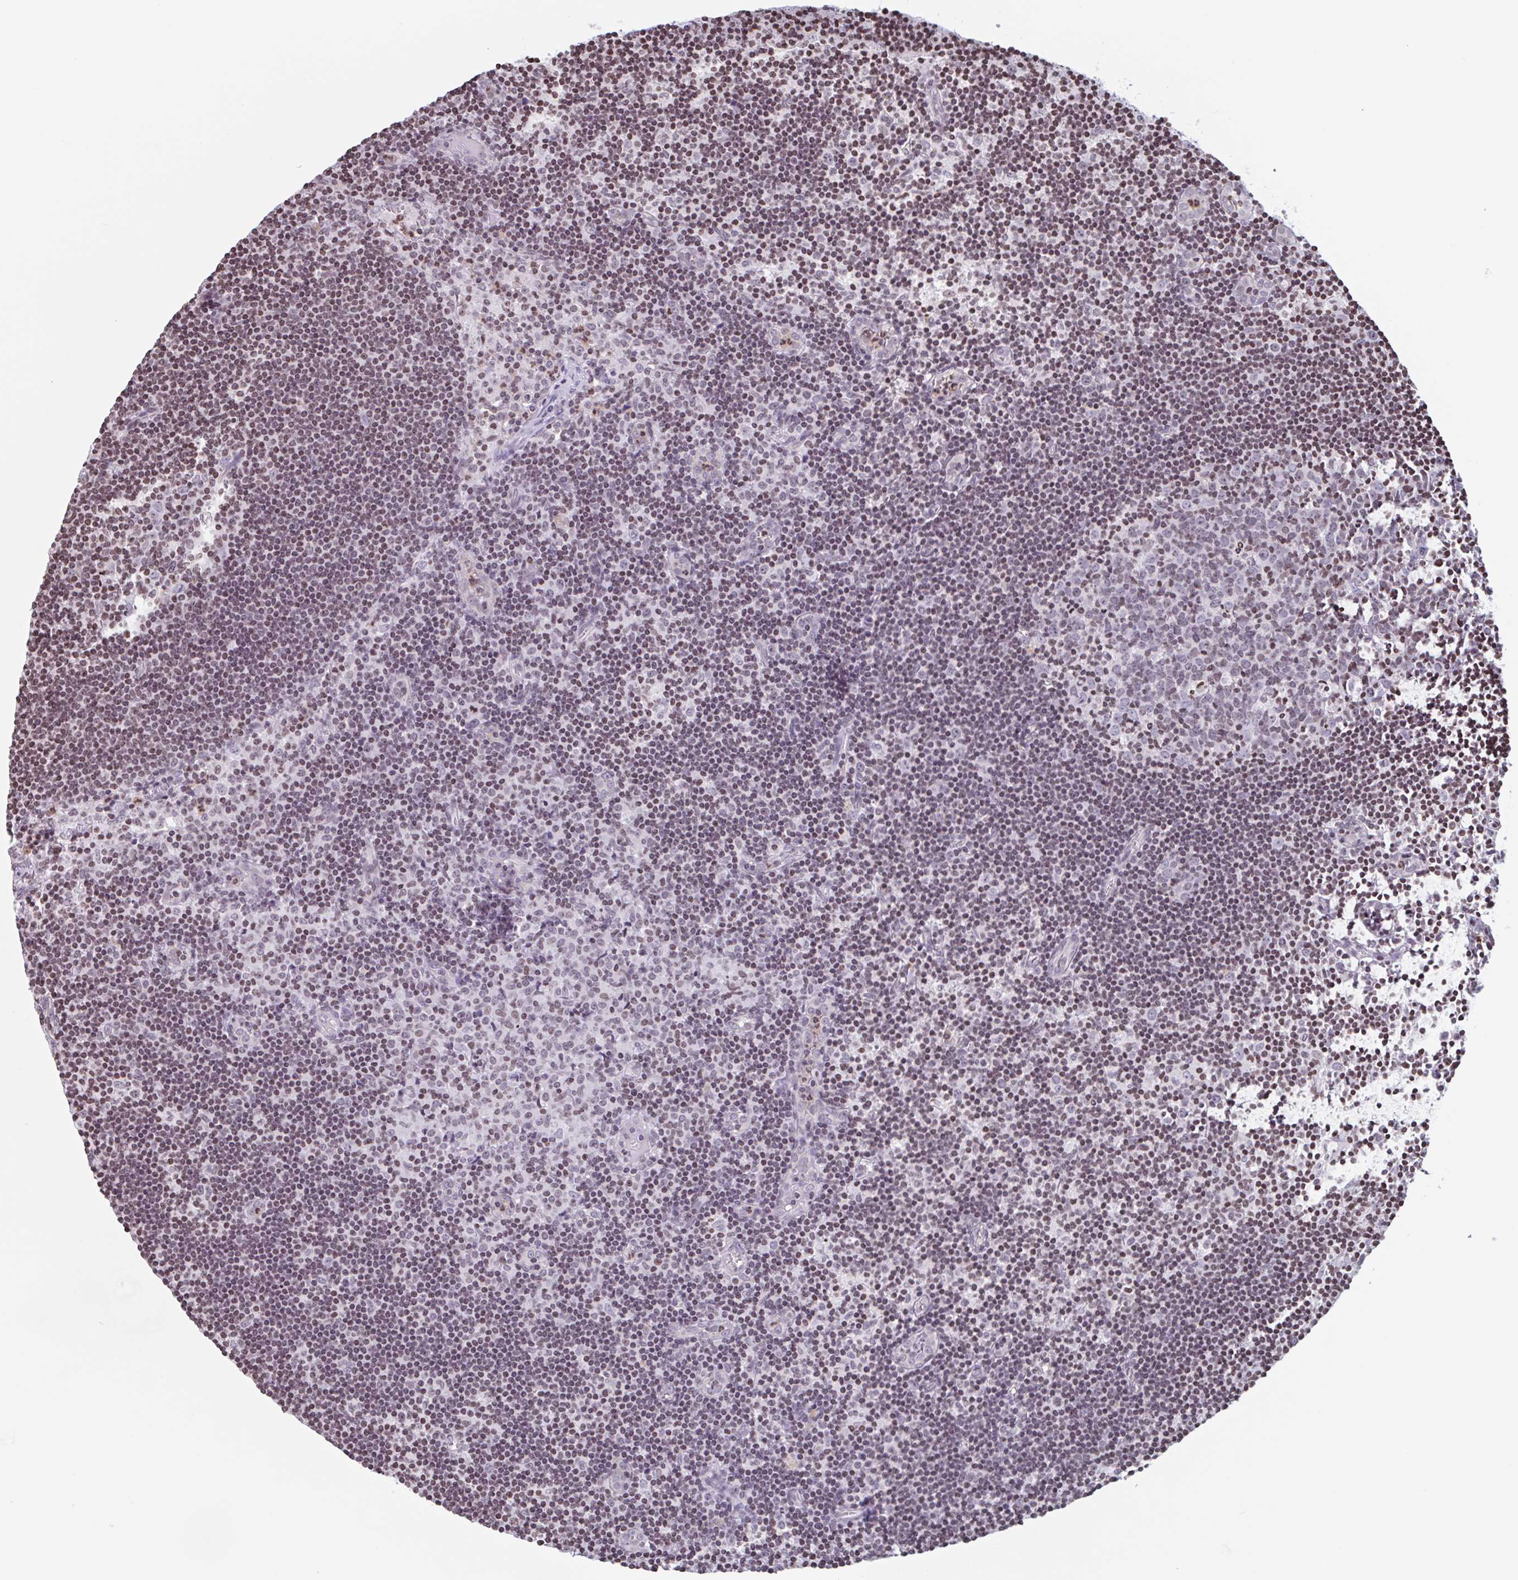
{"staining": {"intensity": "weak", "quantity": "25%-75%", "location": "nuclear"}, "tissue": "lymph node", "cell_type": "Germinal center cells", "image_type": "normal", "snomed": [{"axis": "morphology", "description": "Normal tissue, NOS"}, {"axis": "topography", "description": "Lymph node"}], "caption": "Protein staining of unremarkable lymph node reveals weak nuclear staining in about 25%-75% of germinal center cells.", "gene": "NOL6", "patient": {"sex": "female", "age": 45}}